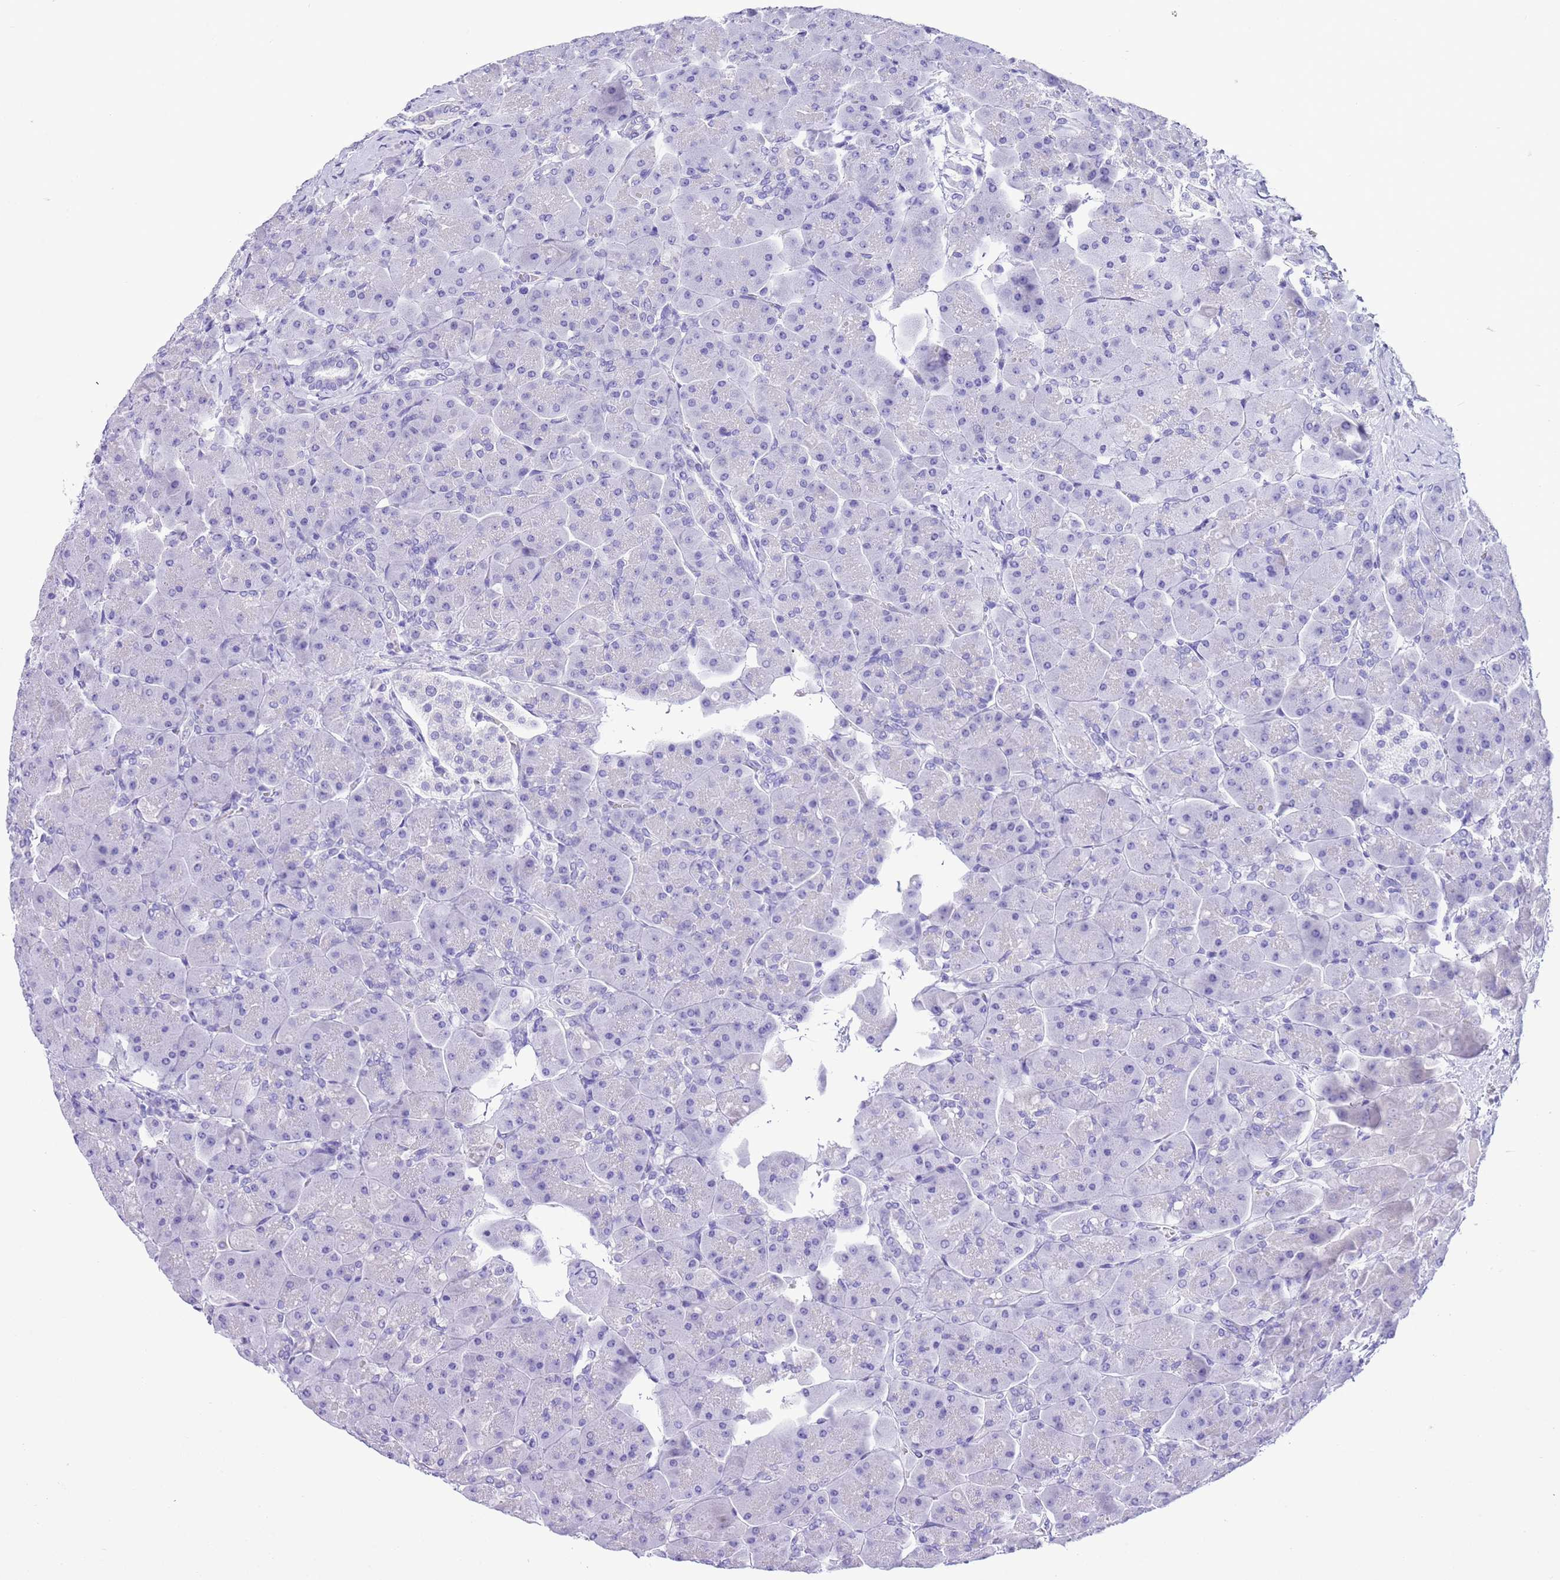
{"staining": {"intensity": "negative", "quantity": "none", "location": "none"}, "tissue": "pancreas", "cell_type": "Exocrine glandular cells", "image_type": "normal", "snomed": [{"axis": "morphology", "description": "Normal tissue, NOS"}, {"axis": "topography", "description": "Pancreas"}], "caption": "Immunohistochemistry (IHC) image of benign pancreas: pancreas stained with DAB exhibits no significant protein staining in exocrine glandular cells. Brightfield microscopy of immunohistochemistry (IHC) stained with DAB (brown) and hematoxylin (blue), captured at high magnification.", "gene": "TMEM185A", "patient": {"sex": "male", "age": 66}}